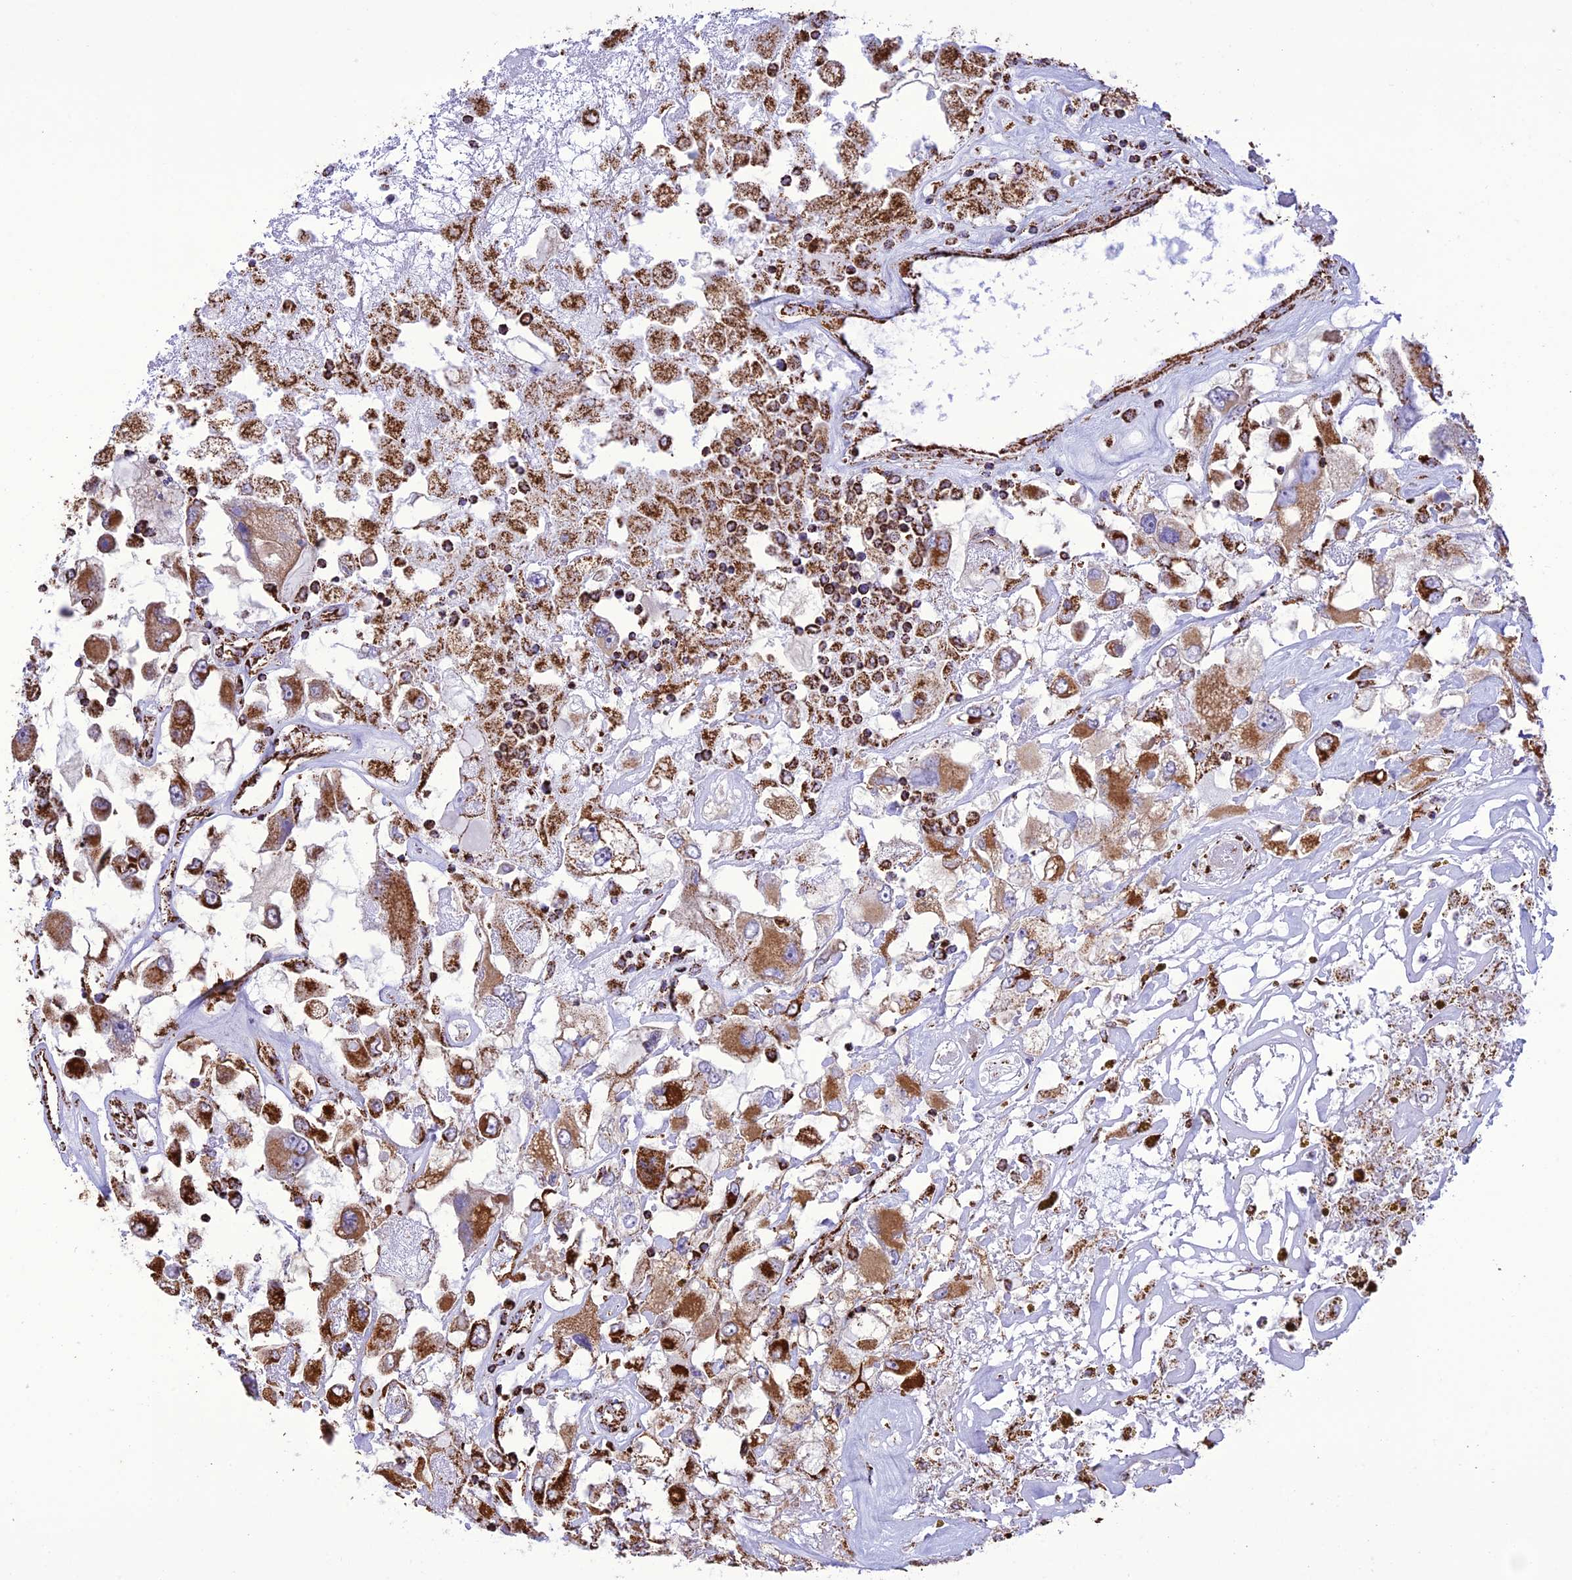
{"staining": {"intensity": "strong", "quantity": ">75%", "location": "cytoplasmic/membranous"}, "tissue": "renal cancer", "cell_type": "Tumor cells", "image_type": "cancer", "snomed": [{"axis": "morphology", "description": "Adenocarcinoma, NOS"}, {"axis": "topography", "description": "Kidney"}], "caption": "Protein analysis of renal cancer (adenocarcinoma) tissue demonstrates strong cytoplasmic/membranous expression in about >75% of tumor cells.", "gene": "NDUFAF1", "patient": {"sex": "female", "age": 52}}